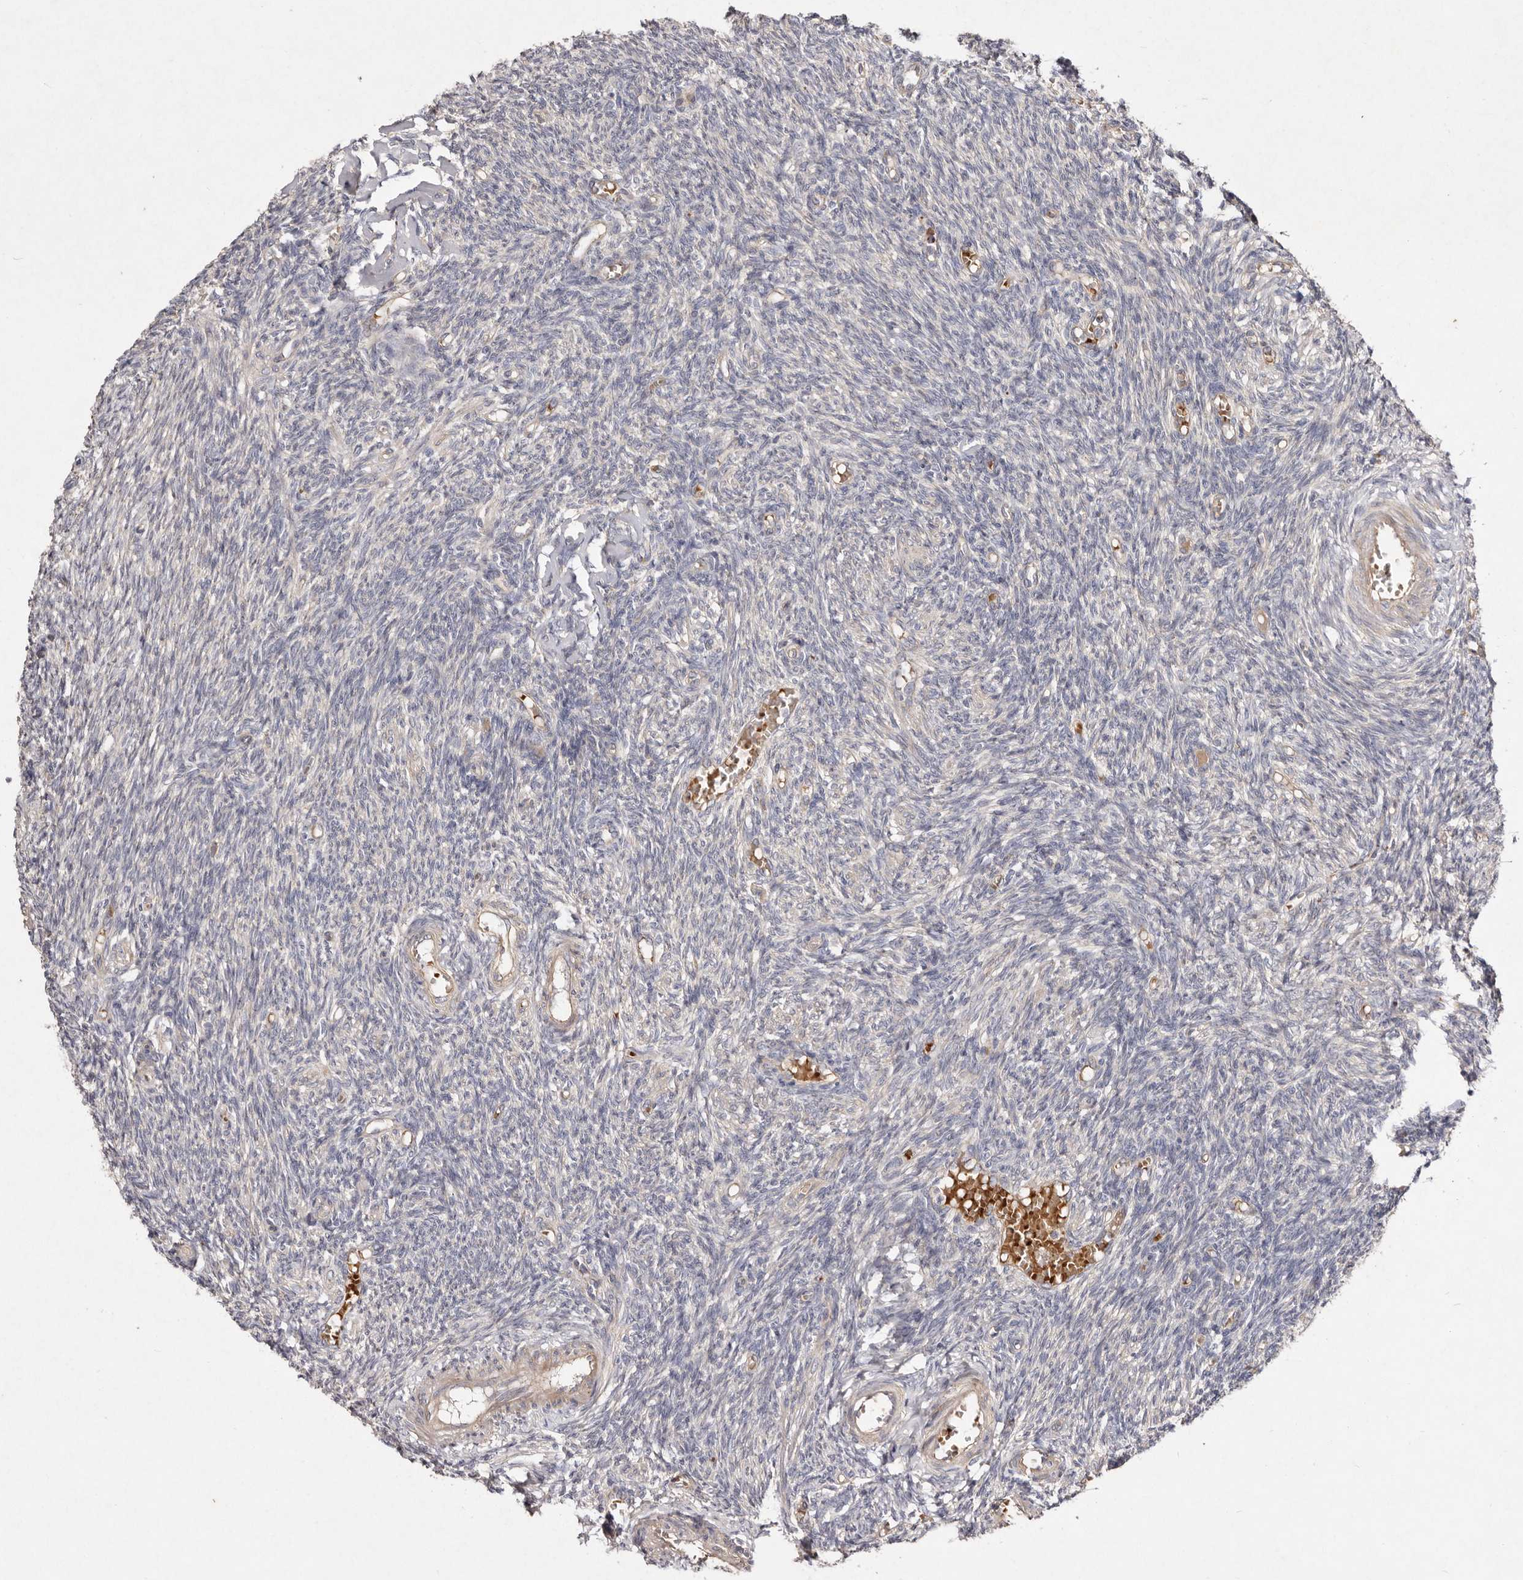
{"staining": {"intensity": "negative", "quantity": "none", "location": "none"}, "tissue": "ovary", "cell_type": "Follicle cells", "image_type": "normal", "snomed": [{"axis": "morphology", "description": "Normal tissue, NOS"}, {"axis": "topography", "description": "Ovary"}], "caption": "High magnification brightfield microscopy of benign ovary stained with DAB (brown) and counterstained with hematoxylin (blue): follicle cells show no significant positivity. (DAB immunohistochemistry visualized using brightfield microscopy, high magnification).", "gene": "SLC25A20", "patient": {"sex": "female", "age": 27}}